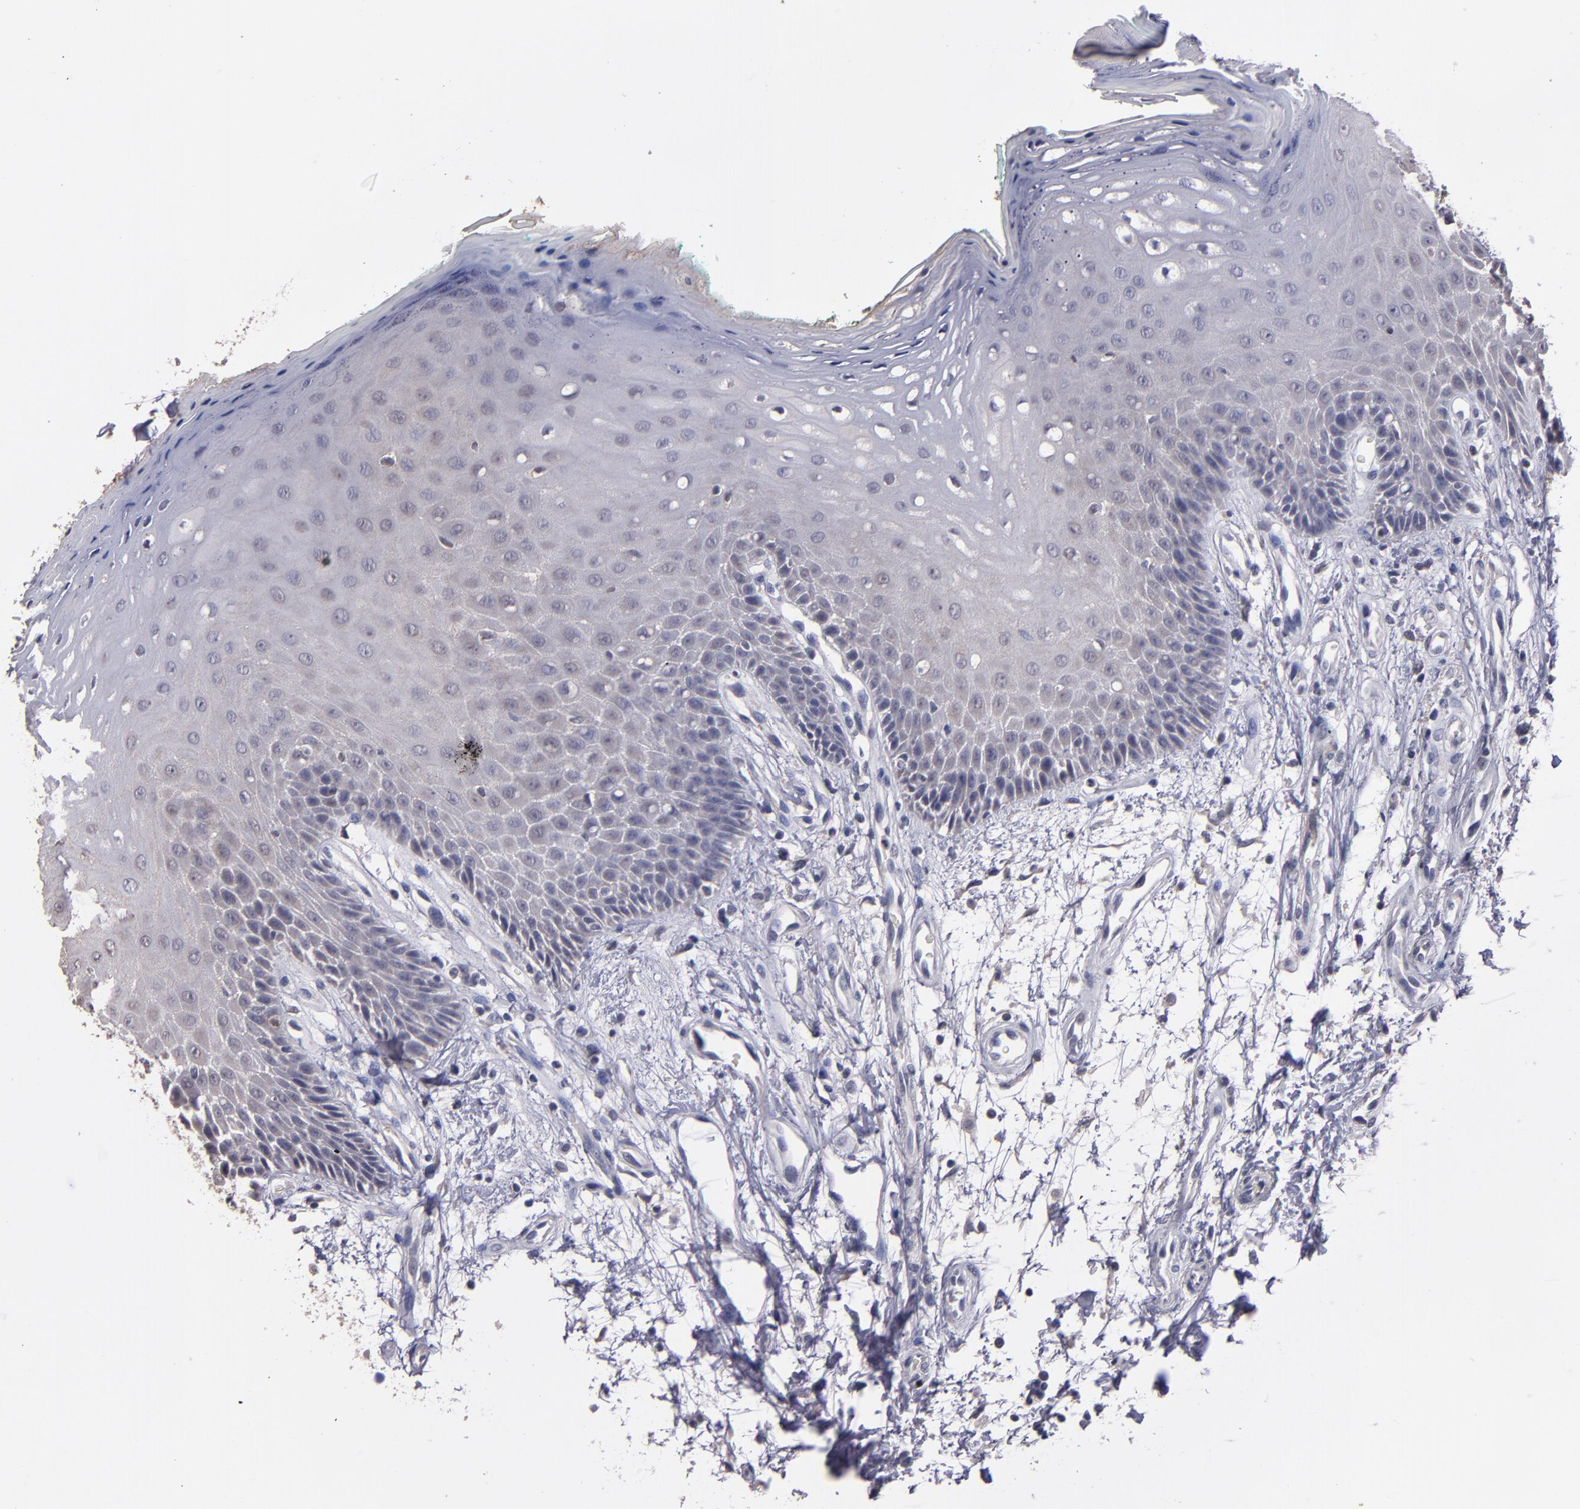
{"staining": {"intensity": "negative", "quantity": "none", "location": "none"}, "tissue": "oral mucosa", "cell_type": "Squamous epithelial cells", "image_type": "normal", "snomed": [{"axis": "morphology", "description": "Normal tissue, NOS"}, {"axis": "morphology", "description": "Squamous cell carcinoma, NOS"}, {"axis": "topography", "description": "Skeletal muscle"}, {"axis": "topography", "description": "Oral tissue"}, {"axis": "topography", "description": "Head-Neck"}], "caption": "This histopathology image is of benign oral mucosa stained with IHC to label a protein in brown with the nuclei are counter-stained blue. There is no positivity in squamous epithelial cells. The staining was performed using DAB to visualize the protein expression in brown, while the nuclei were stained in blue with hematoxylin (Magnification: 20x).", "gene": "S100A1", "patient": {"sex": "female", "age": 84}}